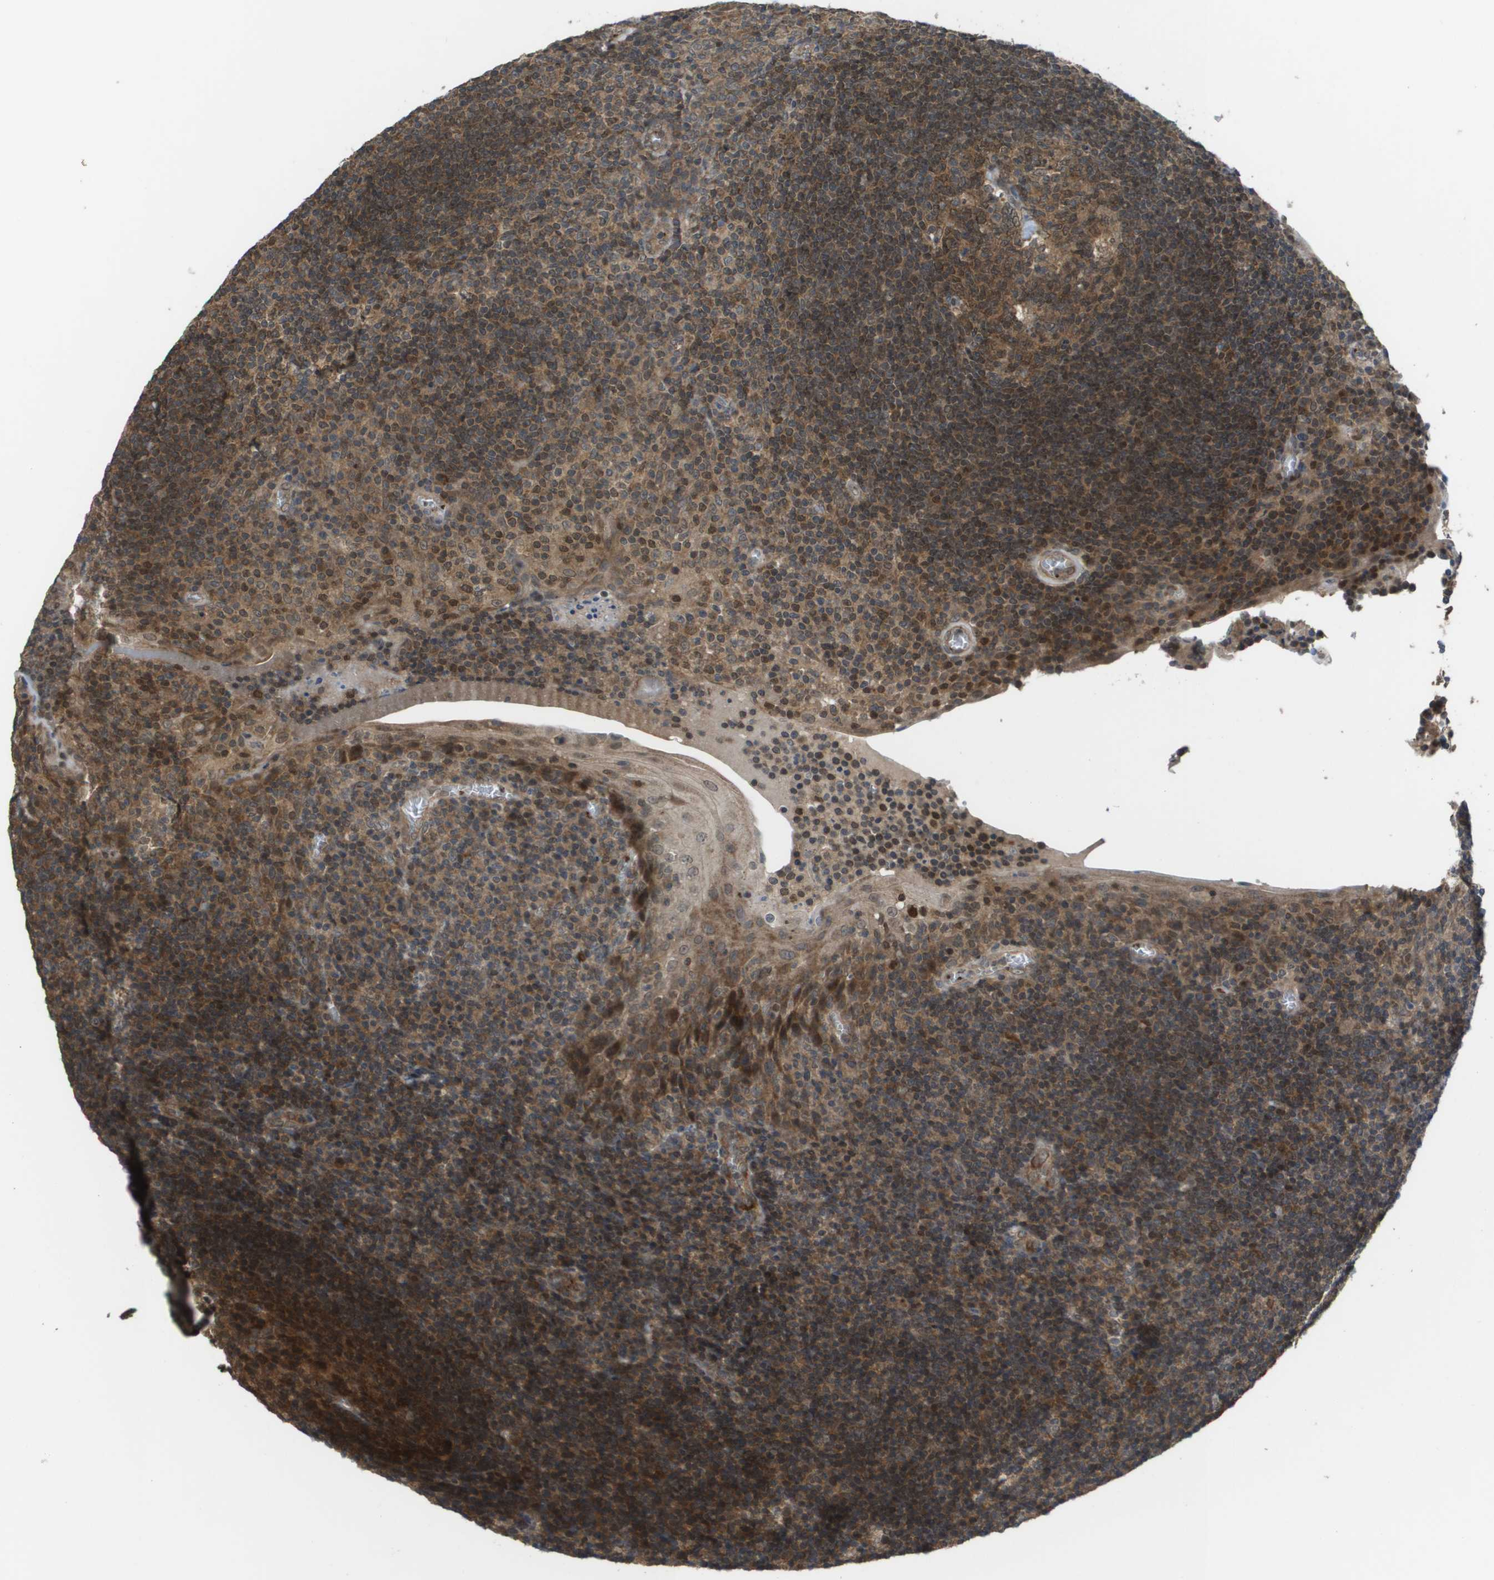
{"staining": {"intensity": "moderate", "quantity": ">75%", "location": "cytoplasmic/membranous,nuclear"}, "tissue": "tonsil", "cell_type": "Germinal center cells", "image_type": "normal", "snomed": [{"axis": "morphology", "description": "Normal tissue, NOS"}, {"axis": "topography", "description": "Tonsil"}], "caption": "Immunohistochemistry histopathology image of unremarkable tonsil: tonsil stained using IHC reveals medium levels of moderate protein expression localized specifically in the cytoplasmic/membranous,nuclear of germinal center cells, appearing as a cytoplasmic/membranous,nuclear brown color.", "gene": "RBM38", "patient": {"sex": "male", "age": 37}}